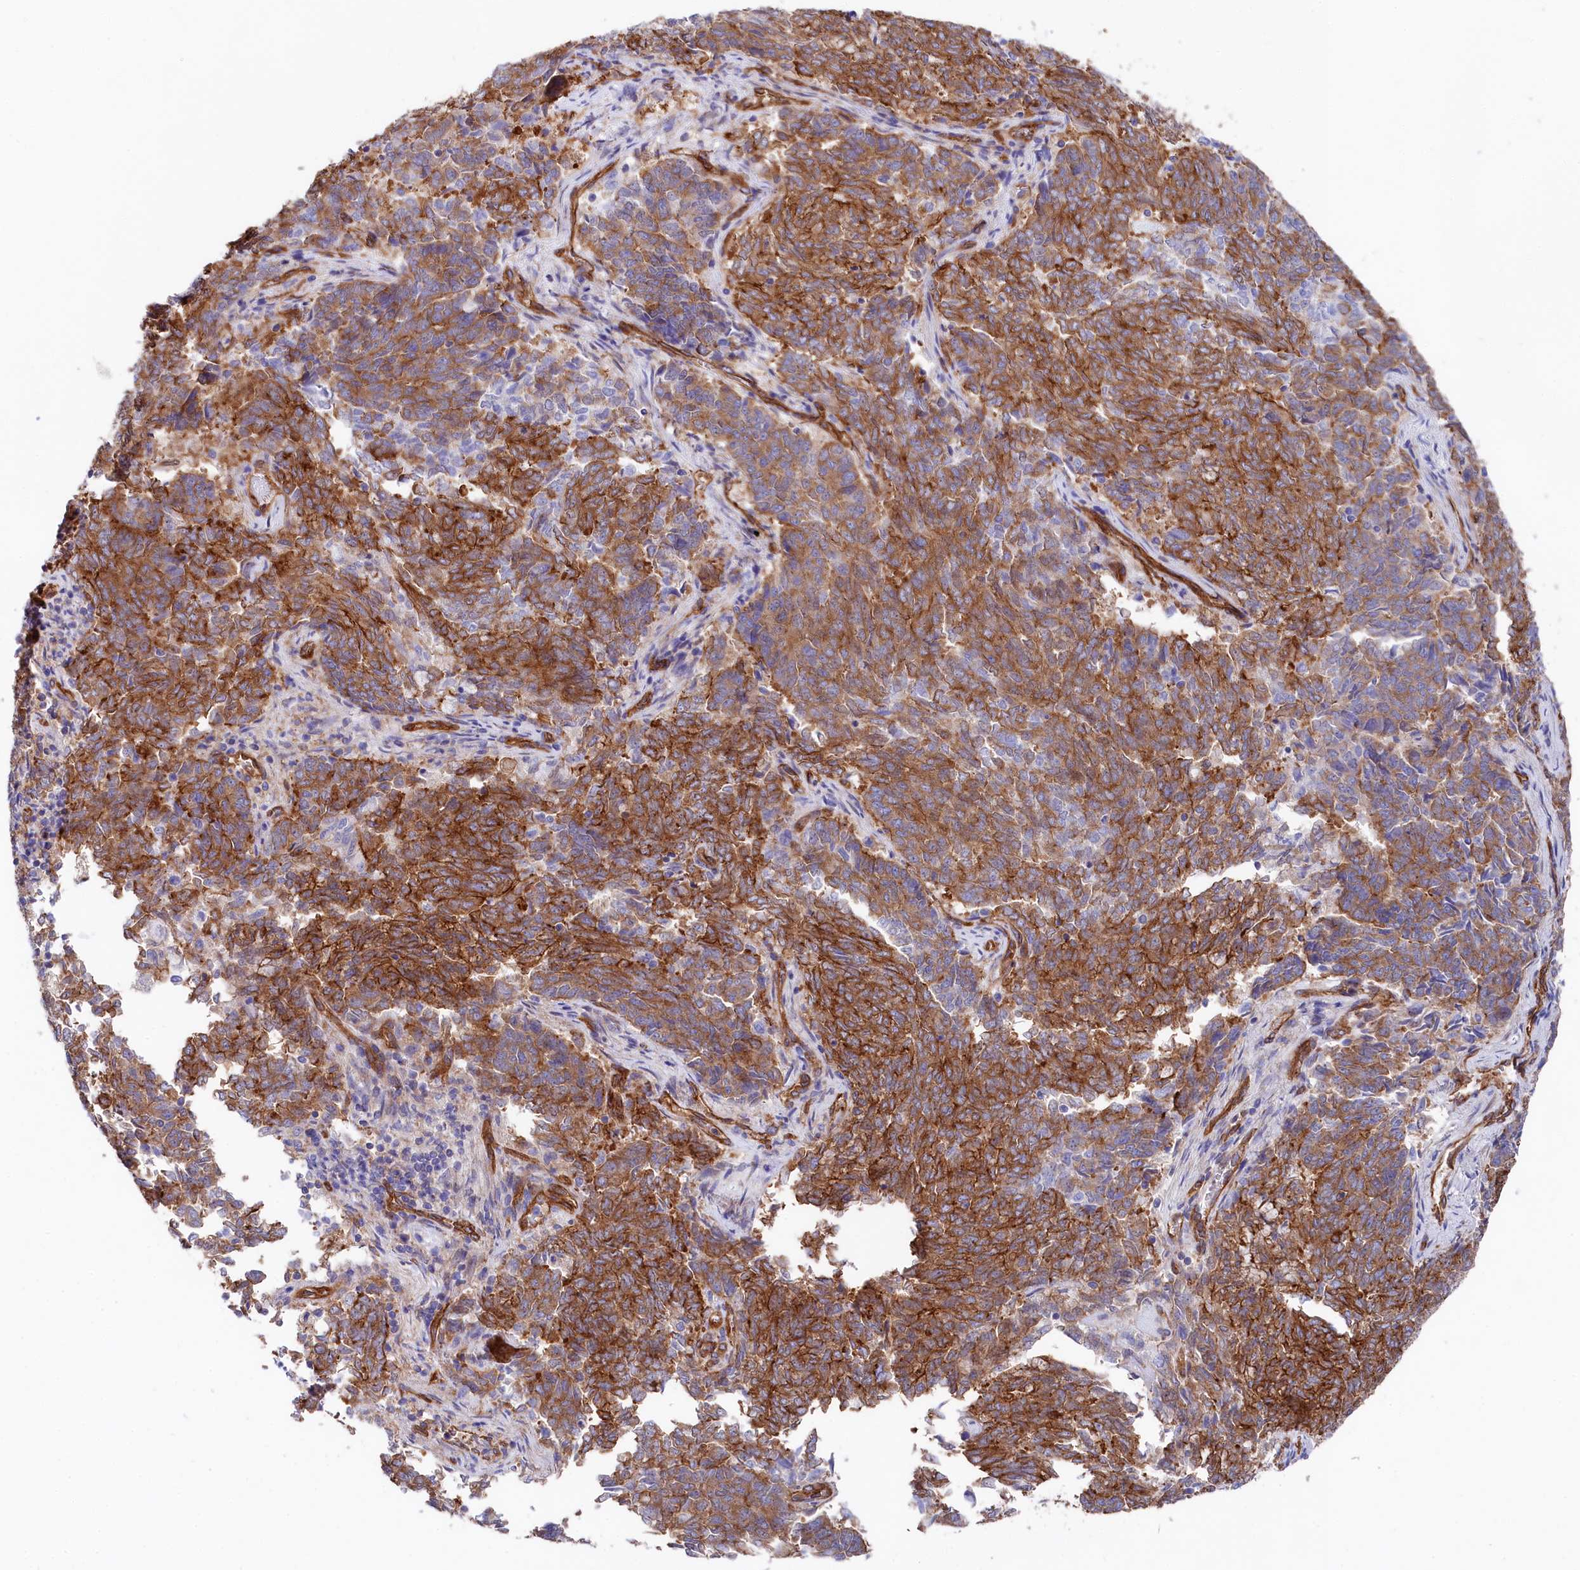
{"staining": {"intensity": "strong", "quantity": ">75%", "location": "cytoplasmic/membranous"}, "tissue": "endometrial cancer", "cell_type": "Tumor cells", "image_type": "cancer", "snomed": [{"axis": "morphology", "description": "Adenocarcinoma, NOS"}, {"axis": "topography", "description": "Endometrium"}], "caption": "This is a histology image of immunohistochemistry staining of endometrial cancer, which shows strong expression in the cytoplasmic/membranous of tumor cells.", "gene": "TNKS1BP1", "patient": {"sex": "female", "age": 80}}